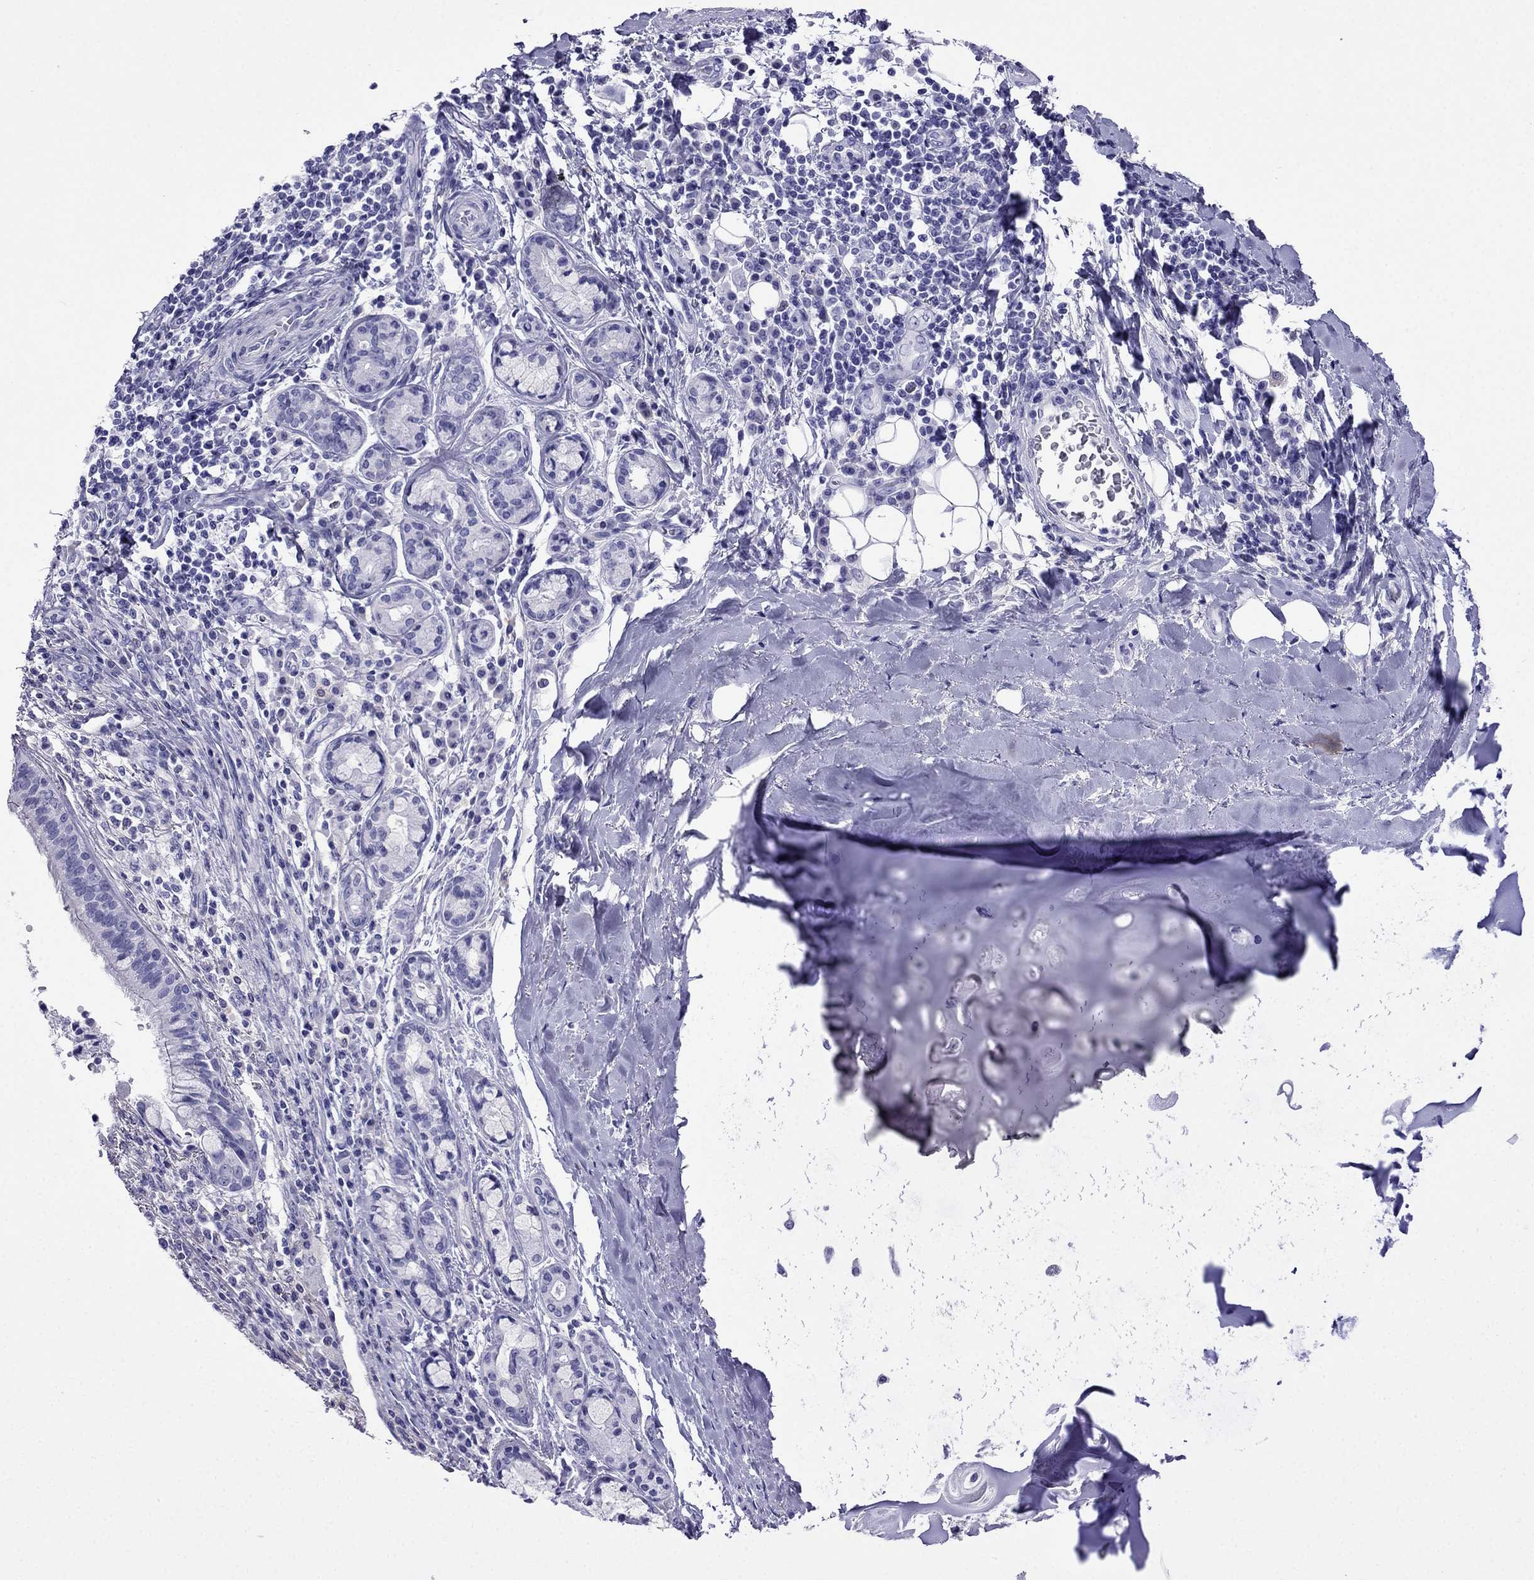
{"staining": {"intensity": "negative", "quantity": "none", "location": "none"}, "tissue": "bronchus", "cell_type": "Respiratory epithelial cells", "image_type": "normal", "snomed": [{"axis": "morphology", "description": "Normal tissue, NOS"}, {"axis": "morphology", "description": "Squamous cell carcinoma, NOS"}, {"axis": "topography", "description": "Bronchus"}, {"axis": "topography", "description": "Lung"}], "caption": "This is an immunohistochemistry (IHC) photomicrograph of unremarkable bronchus. There is no staining in respiratory epithelial cells.", "gene": "ARR3", "patient": {"sex": "male", "age": 69}}